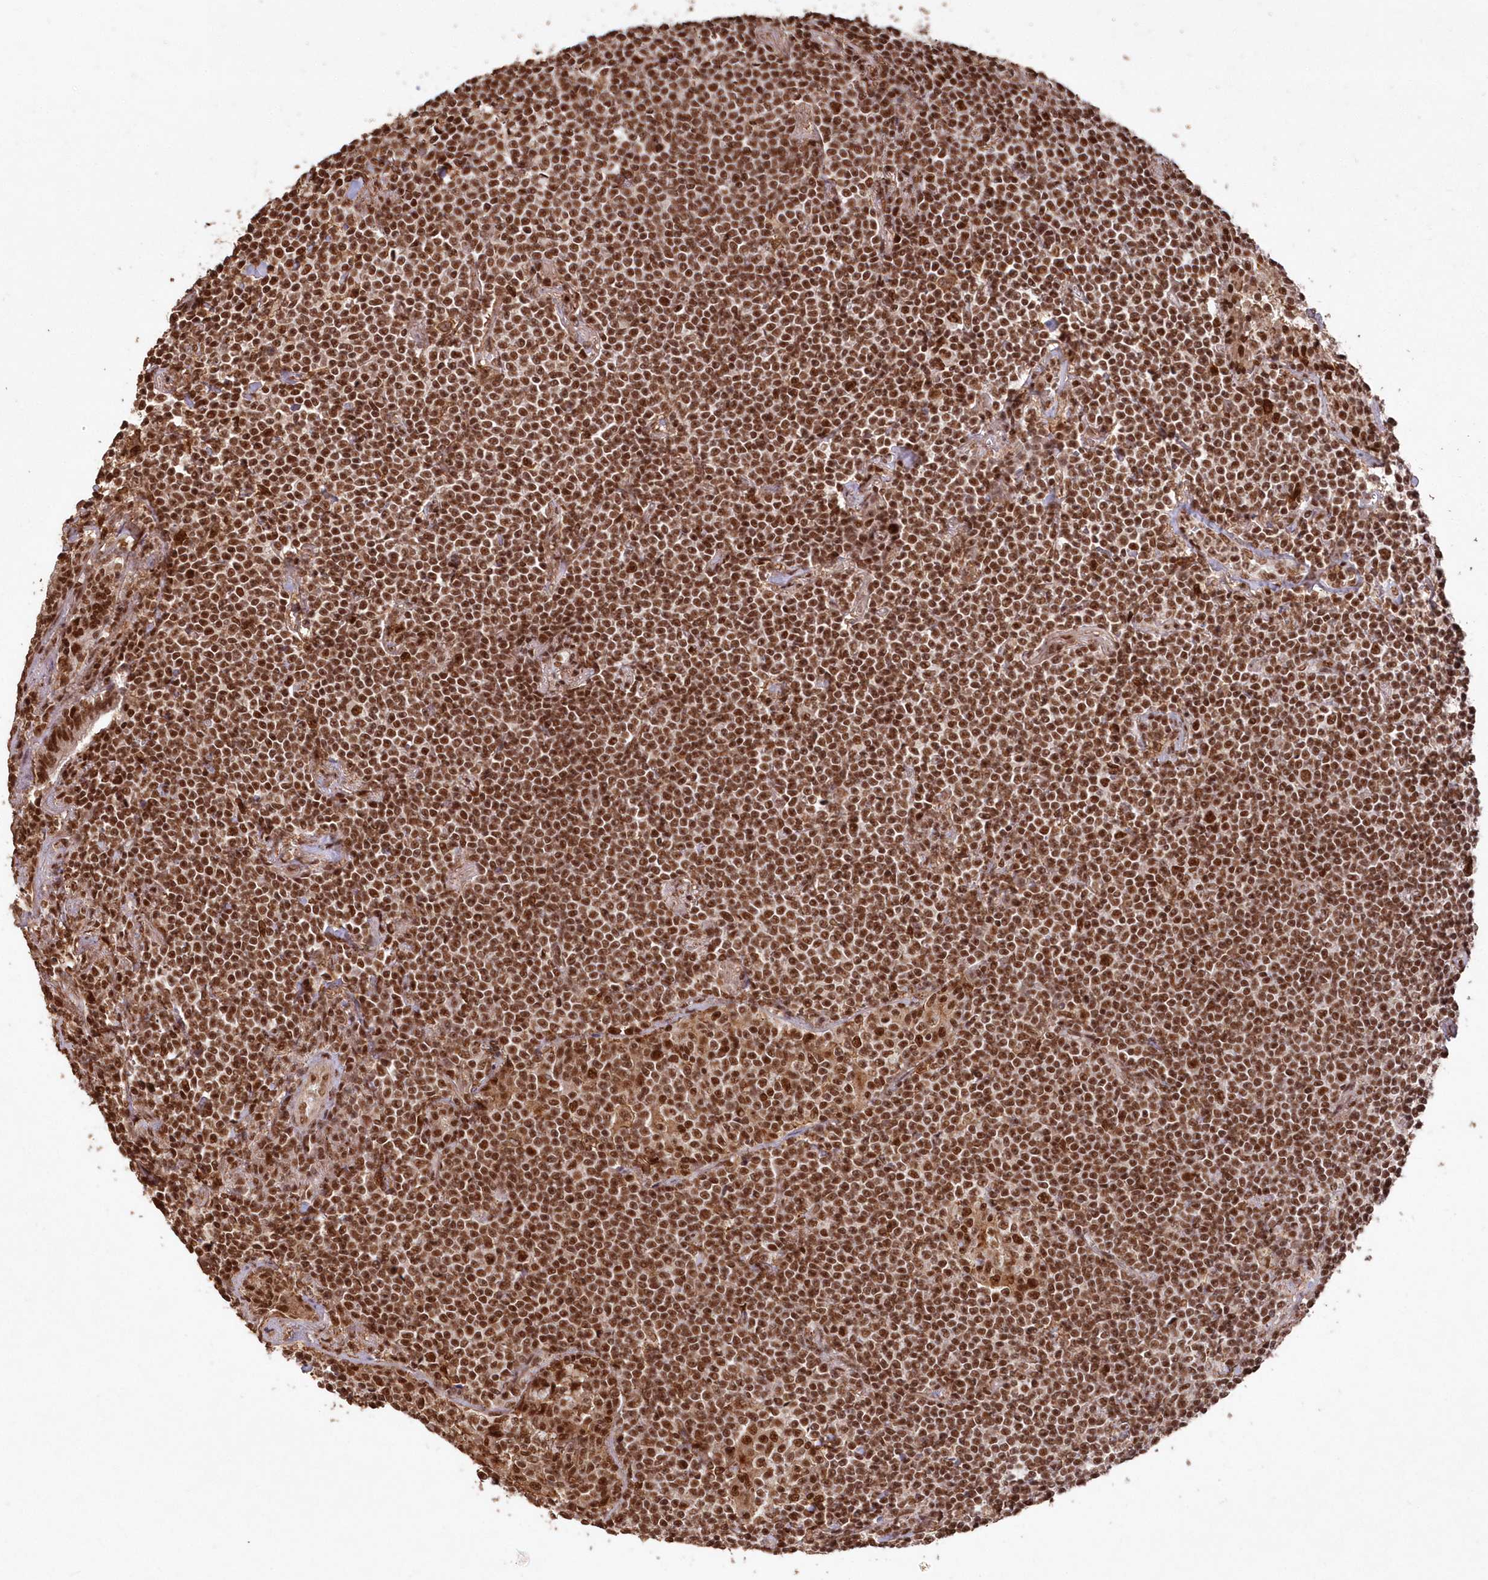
{"staining": {"intensity": "strong", "quantity": ">75%", "location": "nuclear"}, "tissue": "lymphoma", "cell_type": "Tumor cells", "image_type": "cancer", "snomed": [{"axis": "morphology", "description": "Malignant lymphoma, non-Hodgkin's type, Low grade"}, {"axis": "topography", "description": "Lung"}], "caption": "A brown stain shows strong nuclear staining of a protein in low-grade malignant lymphoma, non-Hodgkin's type tumor cells.", "gene": "PDS5A", "patient": {"sex": "female", "age": 71}}